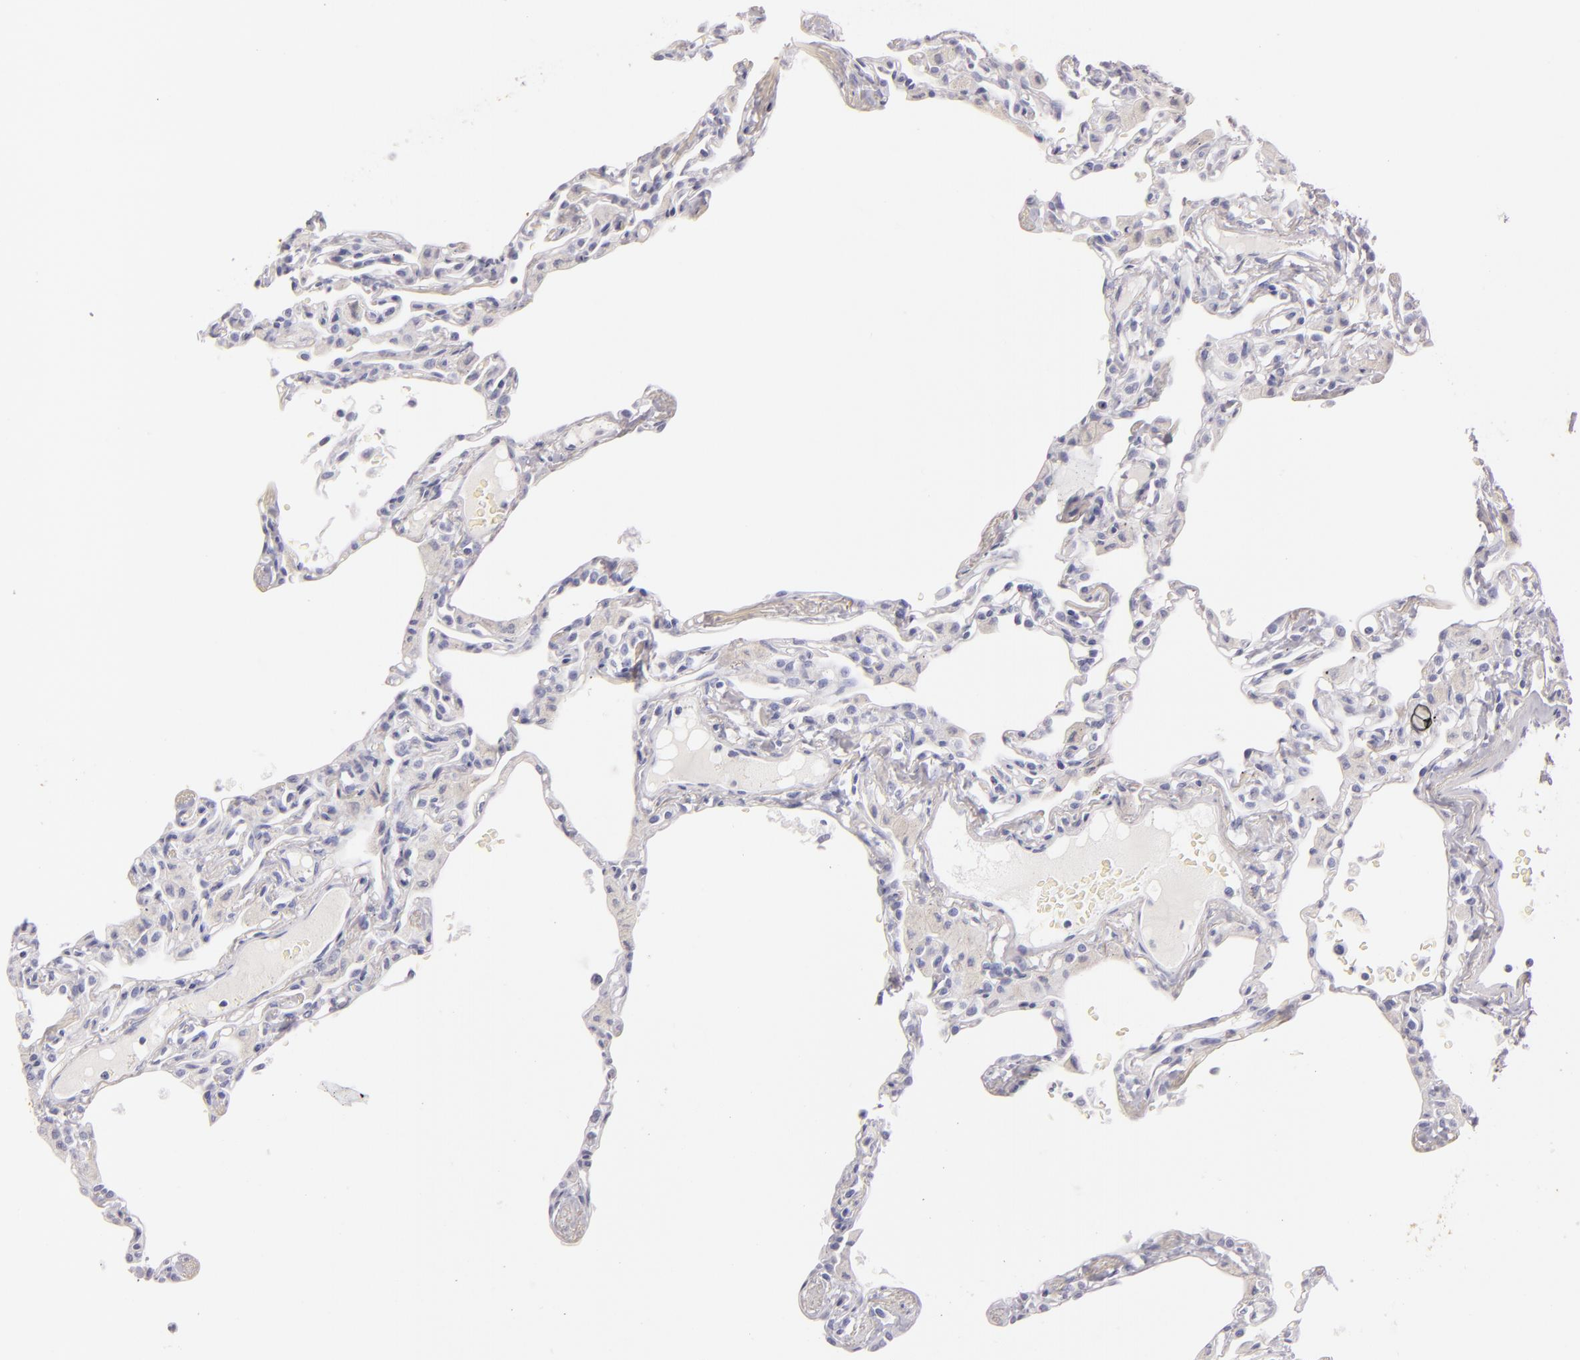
{"staining": {"intensity": "negative", "quantity": "none", "location": "none"}, "tissue": "lung", "cell_type": "Alveolar cells", "image_type": "normal", "snomed": [{"axis": "morphology", "description": "Normal tissue, NOS"}, {"axis": "topography", "description": "Lung"}], "caption": "Alveolar cells show no significant protein expression in benign lung. The staining was performed using DAB to visualize the protein expression in brown, while the nuclei were stained in blue with hematoxylin (Magnification: 20x).", "gene": "FABP1", "patient": {"sex": "female", "age": 49}}